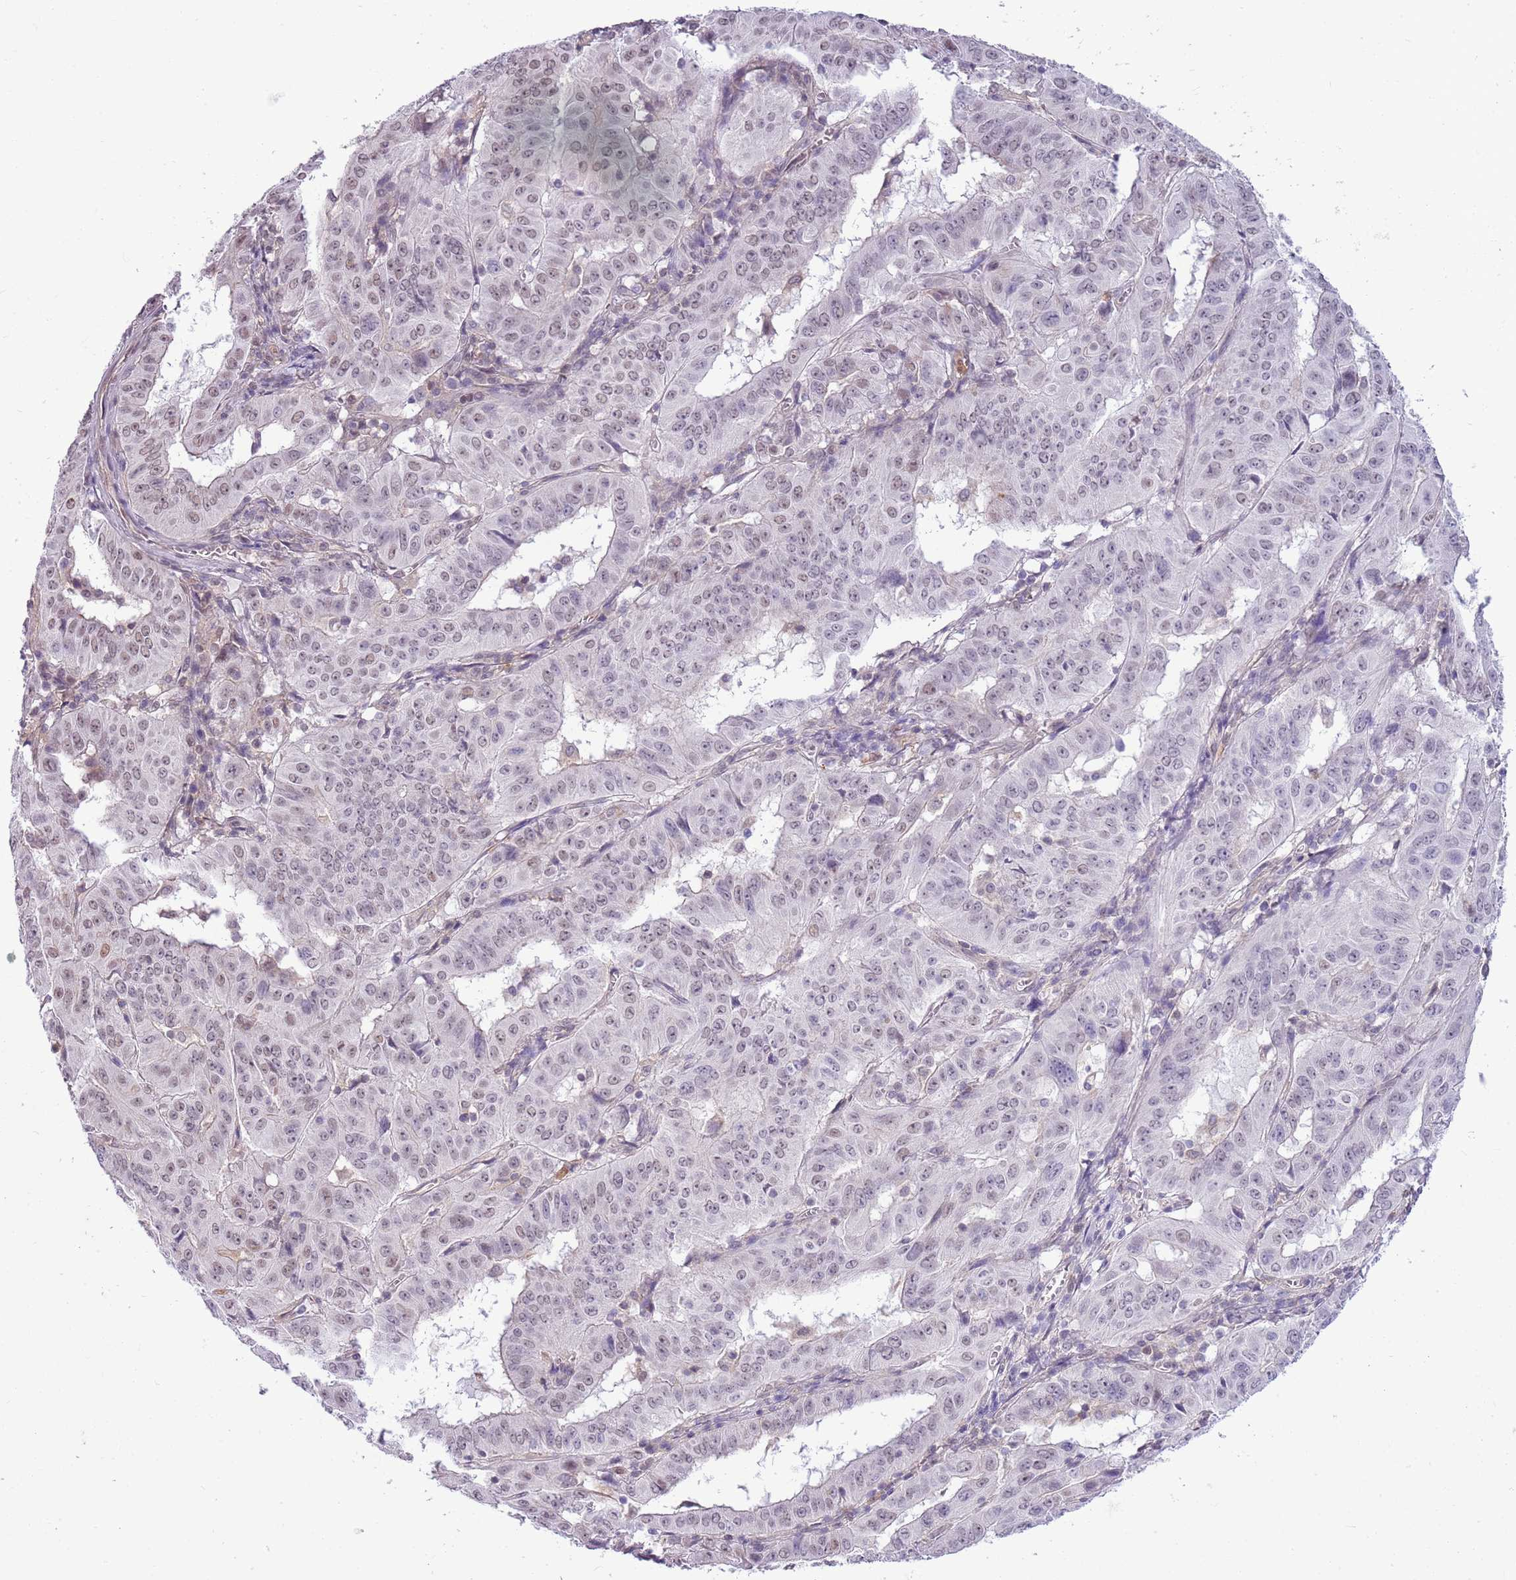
{"staining": {"intensity": "weak", "quantity": "25%-75%", "location": "nuclear"}, "tissue": "pancreatic cancer", "cell_type": "Tumor cells", "image_type": "cancer", "snomed": [{"axis": "morphology", "description": "Adenocarcinoma, NOS"}, {"axis": "topography", "description": "Pancreas"}], "caption": "Immunohistochemical staining of adenocarcinoma (pancreatic) displays weak nuclear protein expression in approximately 25%-75% of tumor cells.", "gene": "DHX32", "patient": {"sex": "male", "age": 63}}